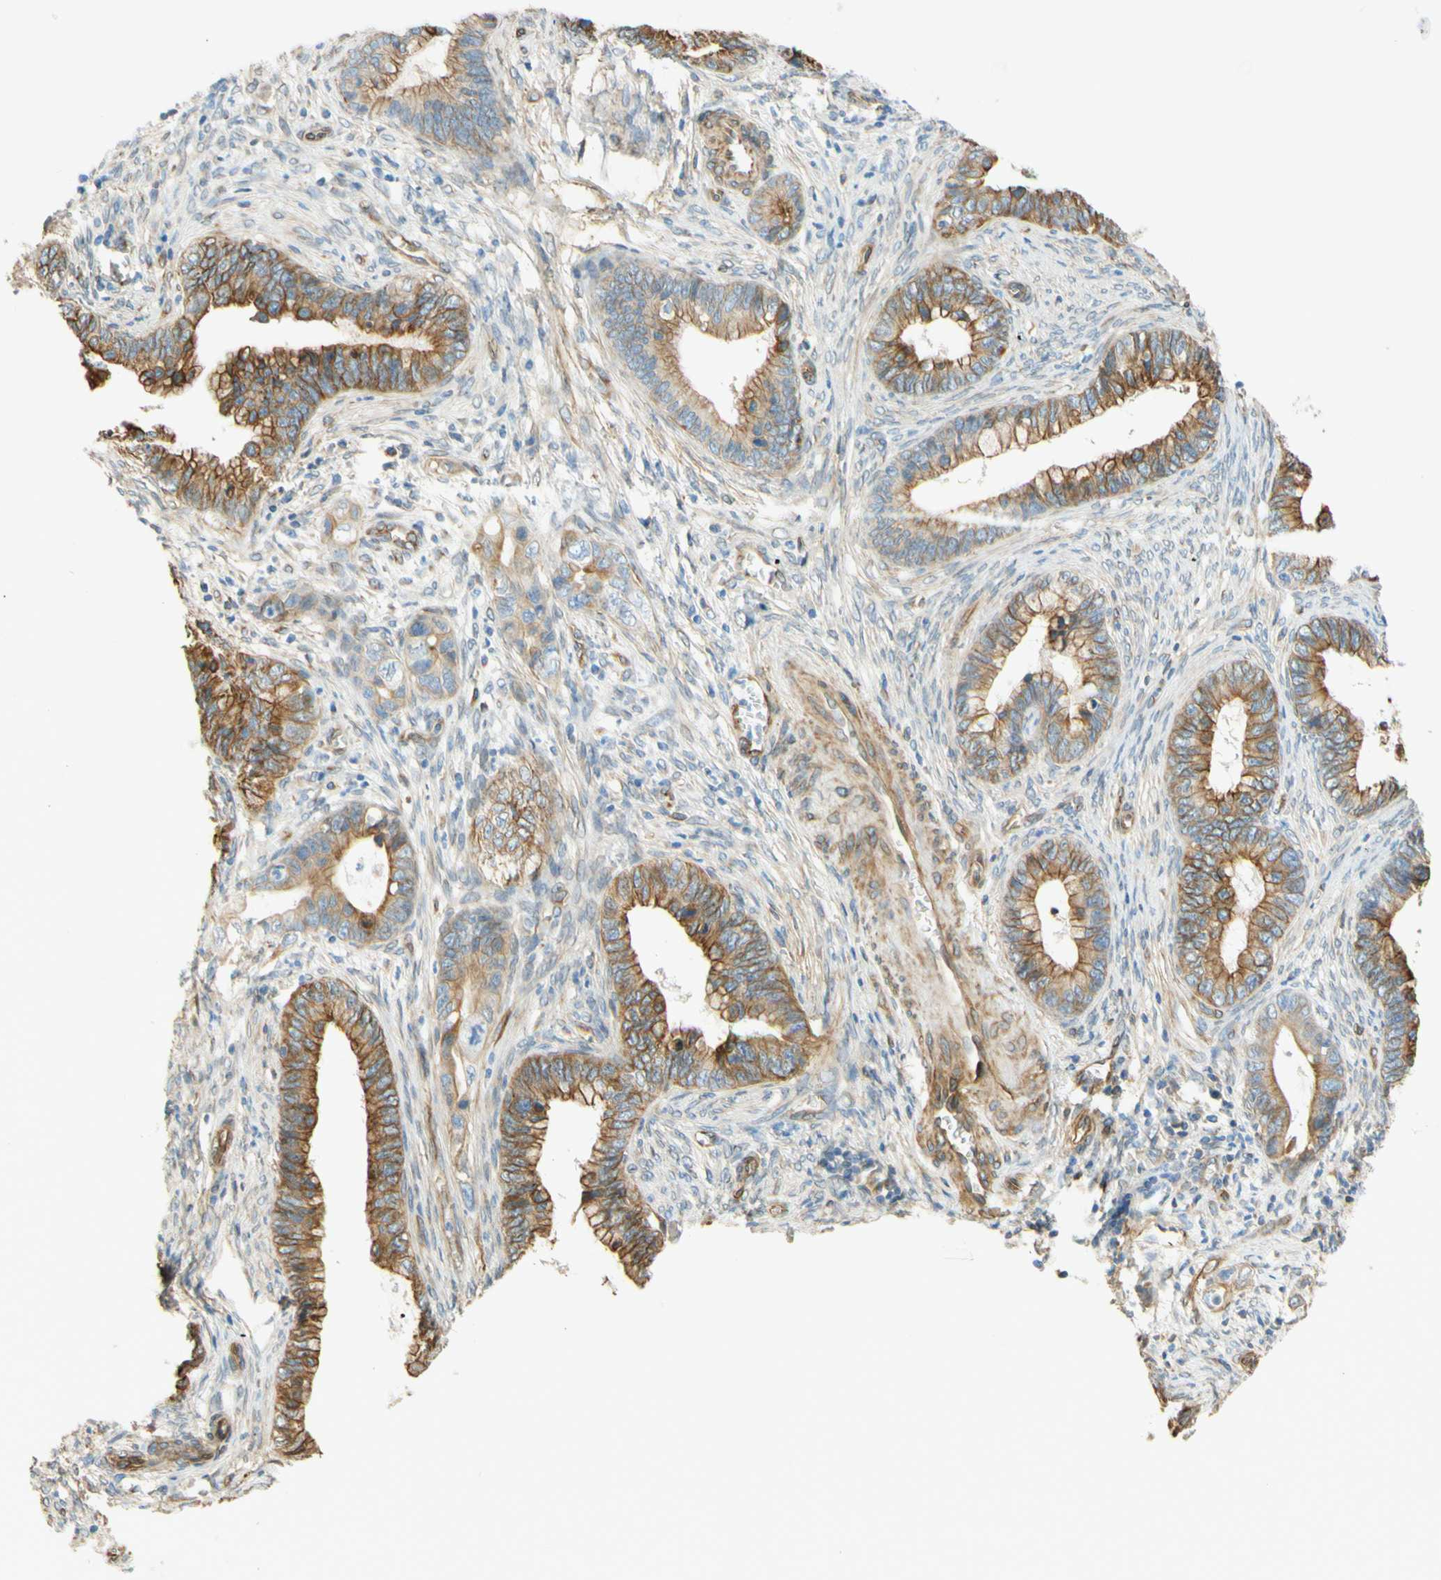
{"staining": {"intensity": "moderate", "quantity": ">75%", "location": "cytoplasmic/membranous"}, "tissue": "cervical cancer", "cell_type": "Tumor cells", "image_type": "cancer", "snomed": [{"axis": "morphology", "description": "Adenocarcinoma, NOS"}, {"axis": "topography", "description": "Cervix"}], "caption": "Protein positivity by immunohistochemistry (IHC) exhibits moderate cytoplasmic/membranous positivity in approximately >75% of tumor cells in cervical adenocarcinoma. (DAB = brown stain, brightfield microscopy at high magnification).", "gene": "ENDOD1", "patient": {"sex": "female", "age": 44}}